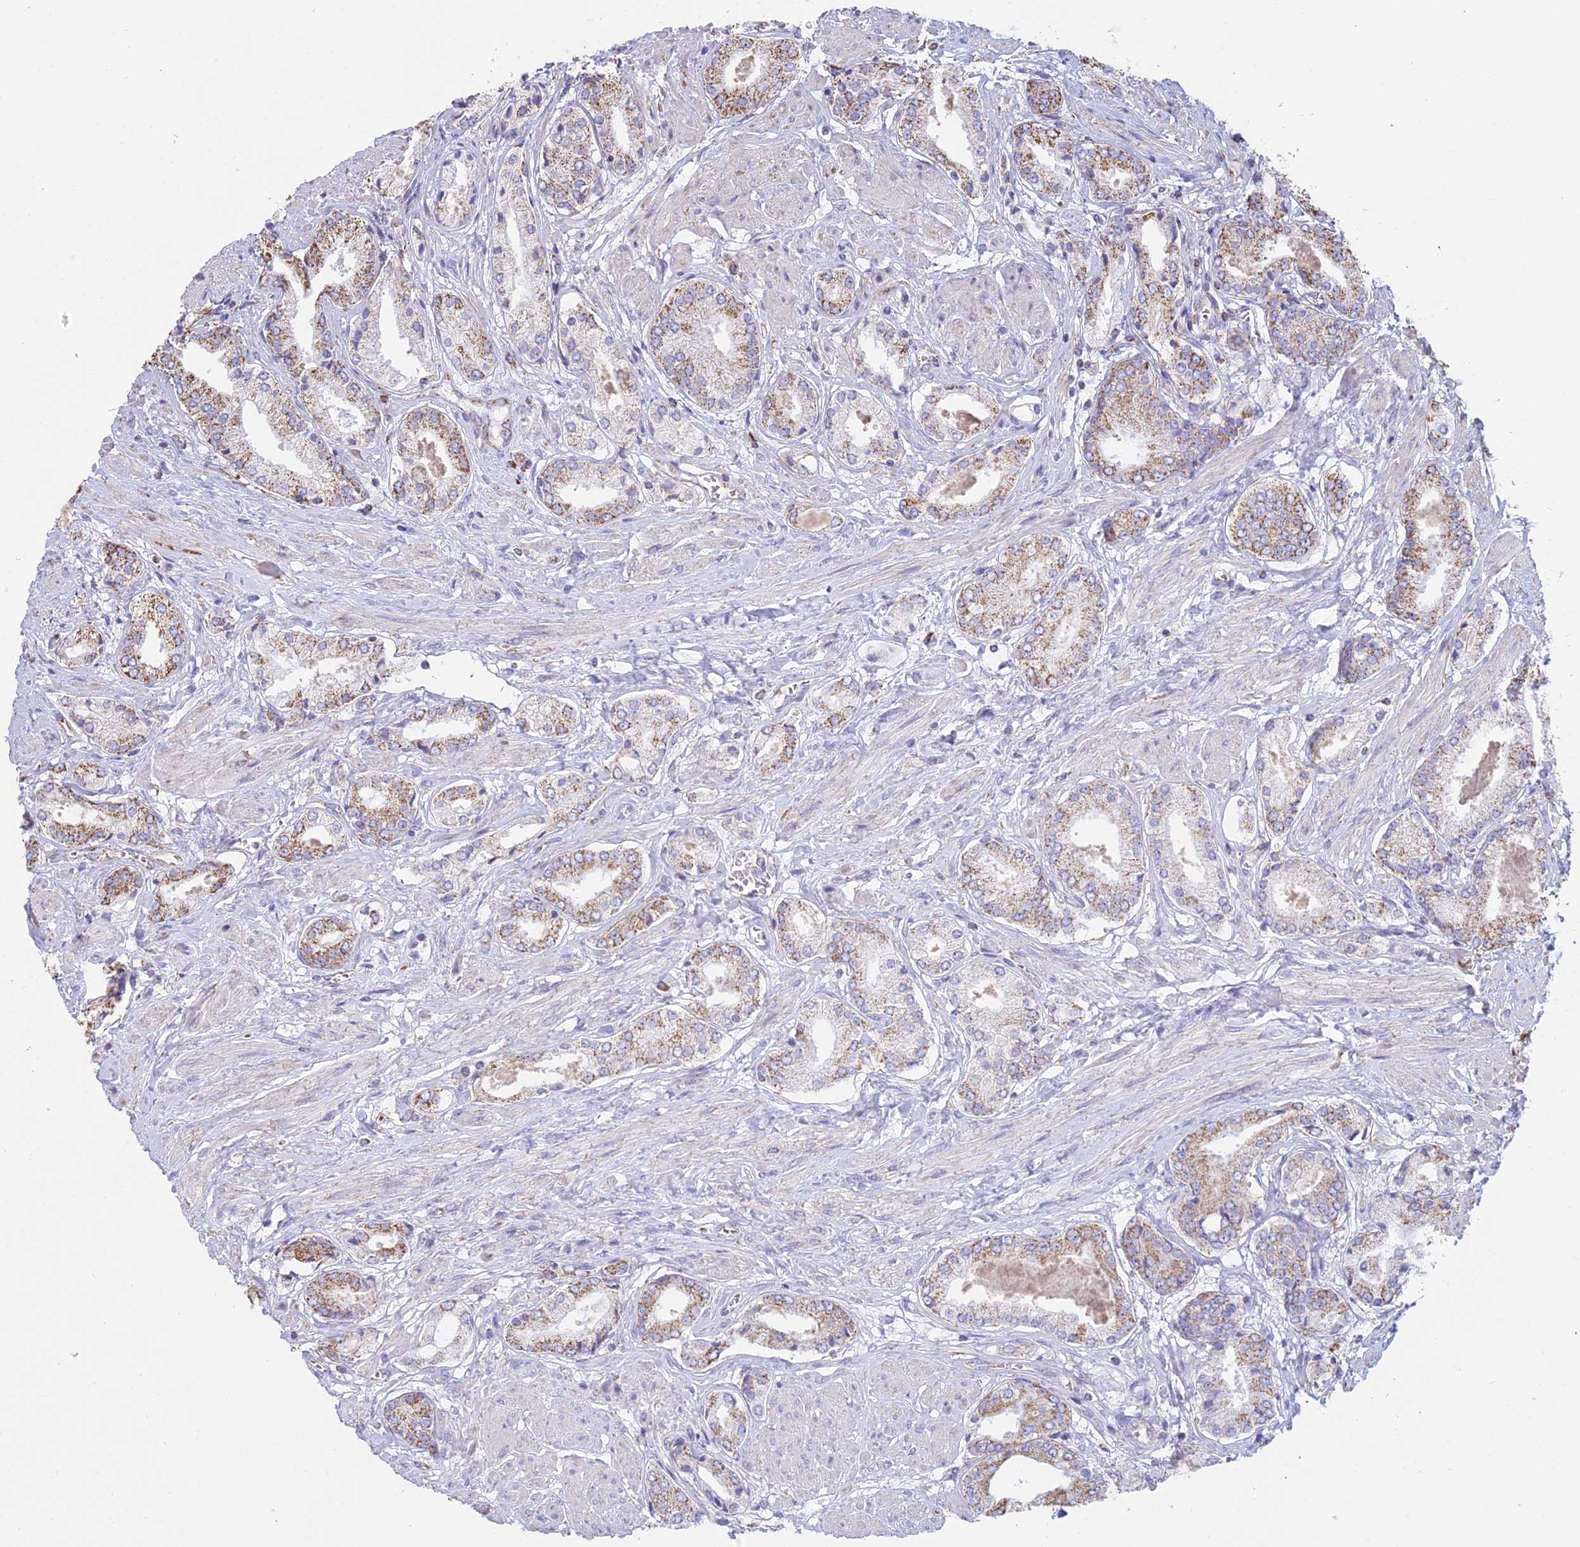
{"staining": {"intensity": "moderate", "quantity": "25%-75%", "location": "cytoplasmic/membranous"}, "tissue": "prostate cancer", "cell_type": "Tumor cells", "image_type": "cancer", "snomed": [{"axis": "morphology", "description": "Adenocarcinoma, High grade"}, {"axis": "topography", "description": "Prostate and seminal vesicle, NOS"}], "caption": "An image of prostate cancer (high-grade adenocarcinoma) stained for a protein reveals moderate cytoplasmic/membranous brown staining in tumor cells.", "gene": "OR2W3", "patient": {"sex": "male", "age": 64}}